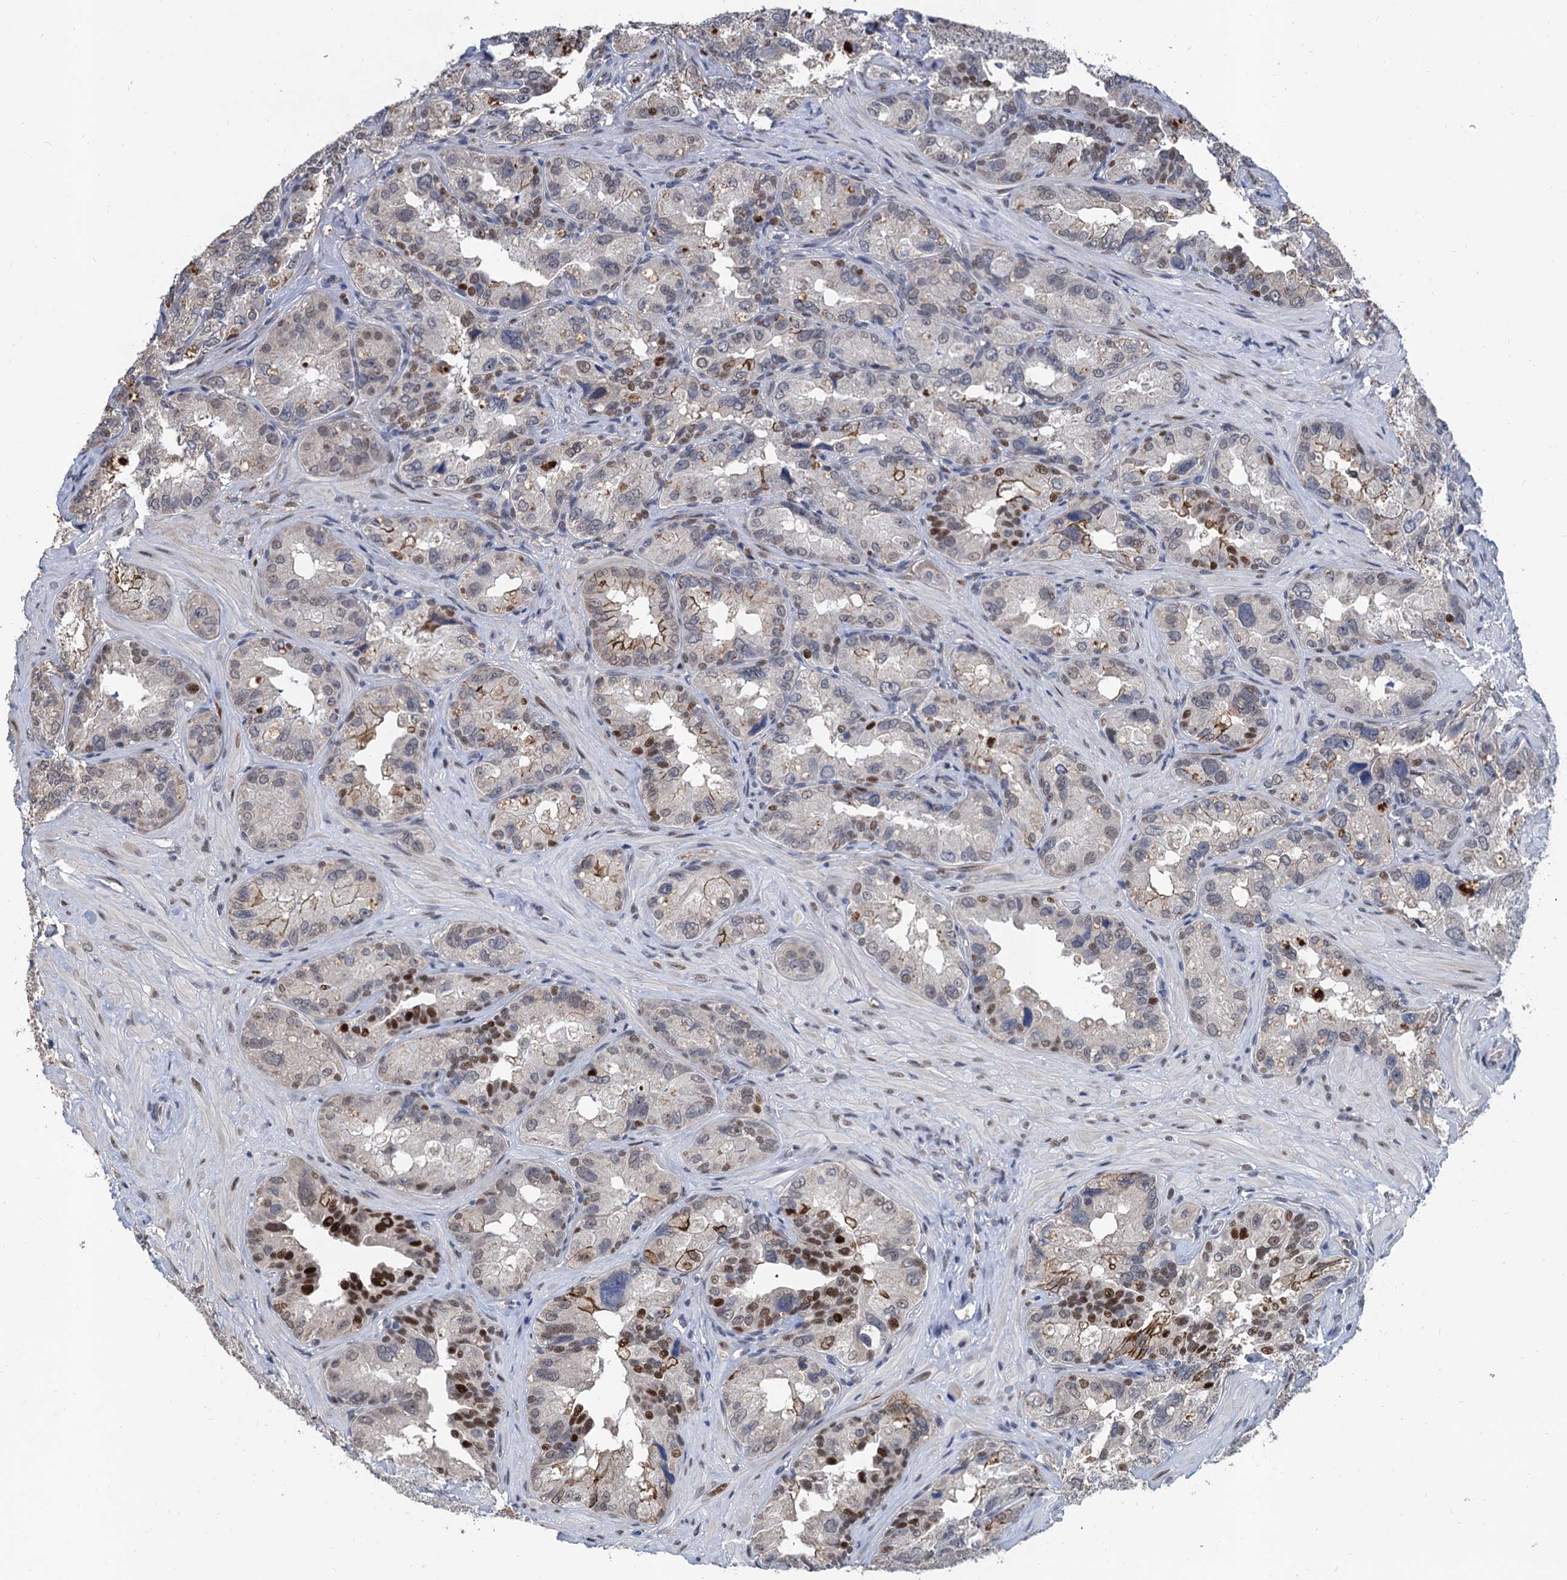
{"staining": {"intensity": "strong", "quantity": "<25%", "location": "nuclear"}, "tissue": "seminal vesicle", "cell_type": "Glandular cells", "image_type": "normal", "snomed": [{"axis": "morphology", "description": "Normal tissue, NOS"}, {"axis": "topography", "description": "Seminal veicle"}, {"axis": "topography", "description": "Peripheral nerve tissue"}], "caption": "Seminal vesicle stained with DAB immunohistochemistry demonstrates medium levels of strong nuclear expression in about <25% of glandular cells.", "gene": "TSEN34", "patient": {"sex": "male", "age": 67}}